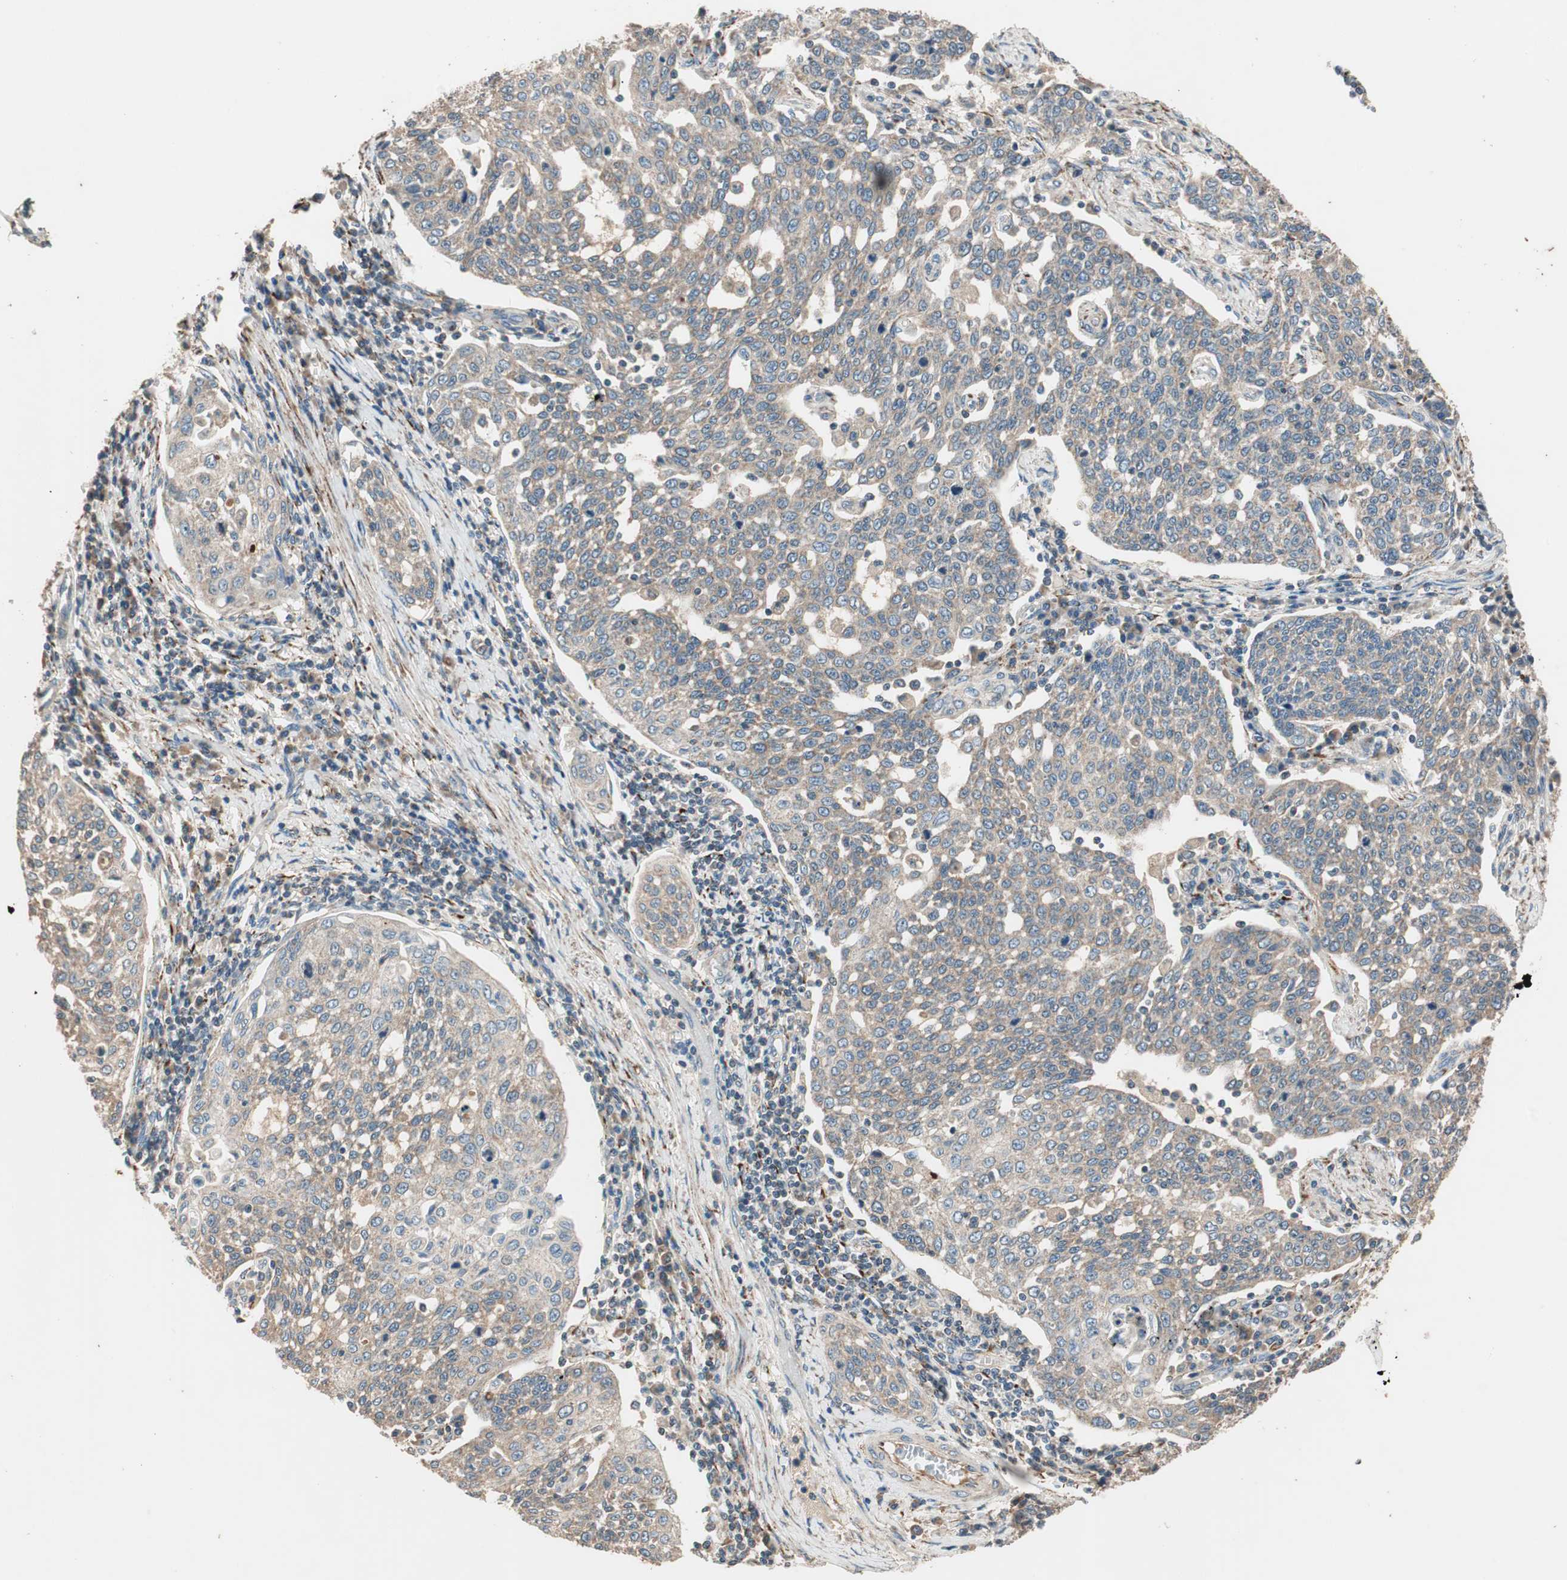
{"staining": {"intensity": "weak", "quantity": "25%-75%", "location": "cytoplasmic/membranous"}, "tissue": "cervical cancer", "cell_type": "Tumor cells", "image_type": "cancer", "snomed": [{"axis": "morphology", "description": "Squamous cell carcinoma, NOS"}, {"axis": "topography", "description": "Cervix"}], "caption": "This histopathology image demonstrates IHC staining of cervical cancer (squamous cell carcinoma), with low weak cytoplasmic/membranous expression in approximately 25%-75% of tumor cells.", "gene": "HPN", "patient": {"sex": "female", "age": 34}}